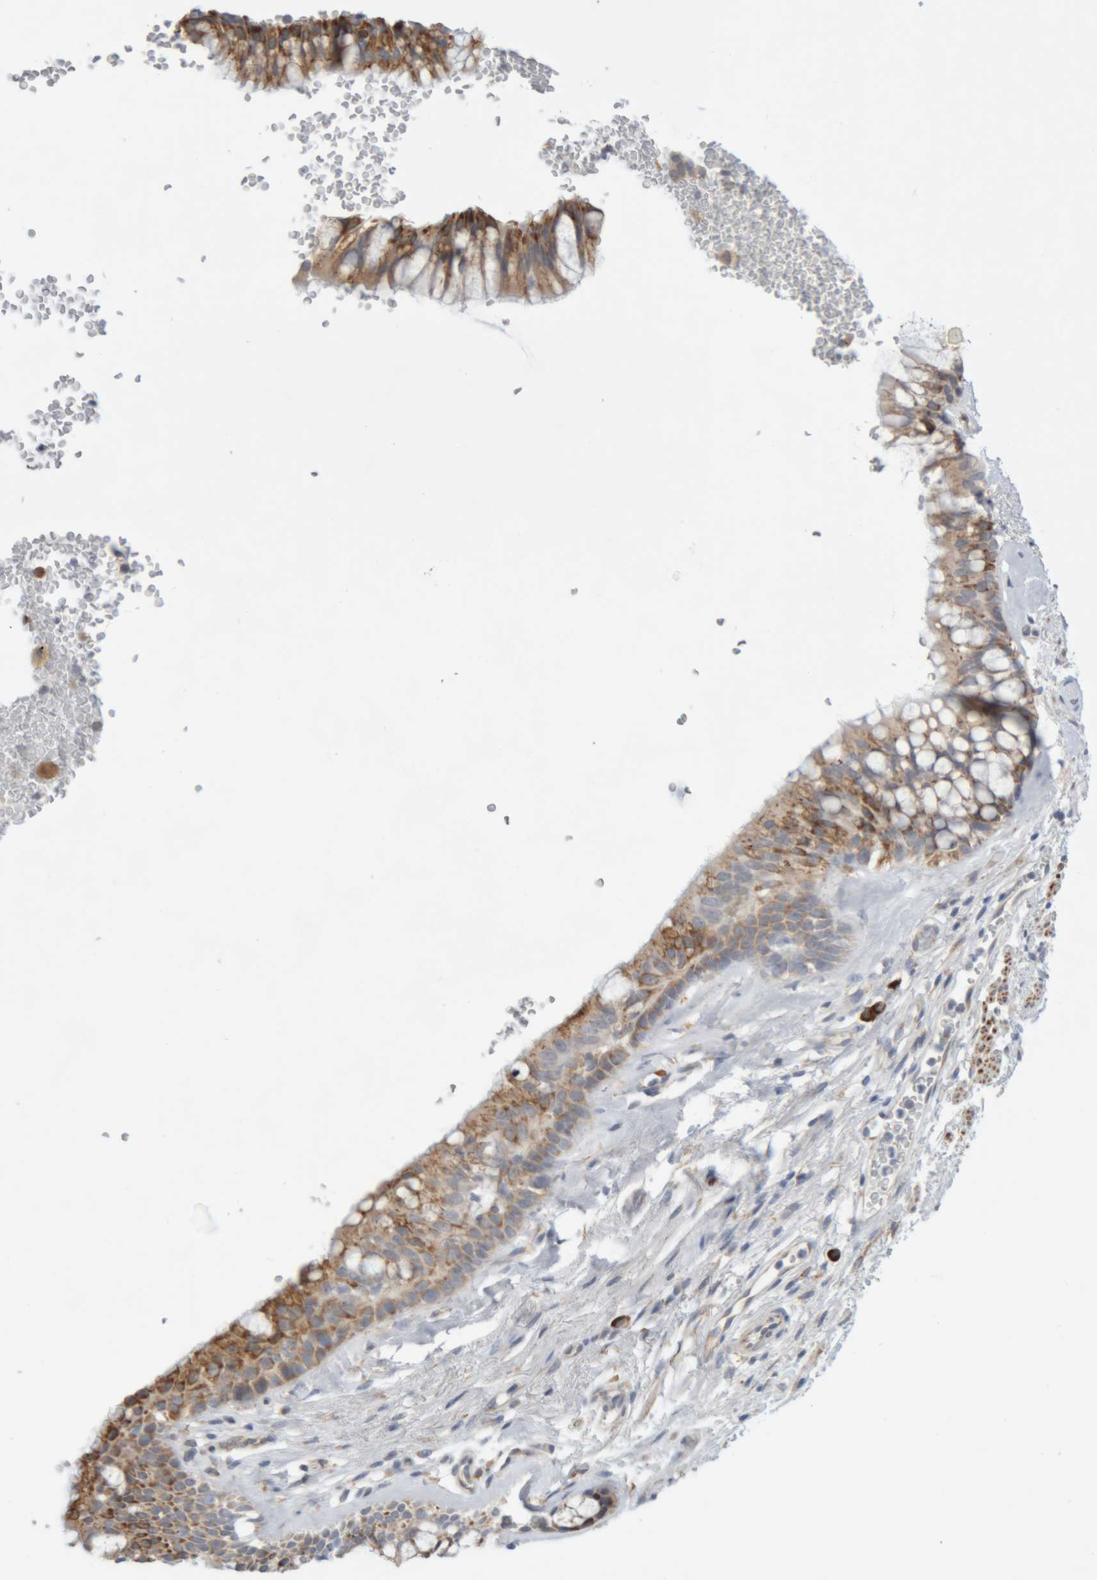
{"staining": {"intensity": "moderate", "quantity": ">75%", "location": "cytoplasmic/membranous"}, "tissue": "bronchus", "cell_type": "Respiratory epithelial cells", "image_type": "normal", "snomed": [{"axis": "morphology", "description": "Normal tissue, NOS"}, {"axis": "topography", "description": "Cartilage tissue"}, {"axis": "topography", "description": "Bronchus"}], "caption": "Immunohistochemistry (IHC) histopathology image of unremarkable bronchus stained for a protein (brown), which exhibits medium levels of moderate cytoplasmic/membranous positivity in about >75% of respiratory epithelial cells.", "gene": "RPN2", "patient": {"sex": "female", "age": 53}}